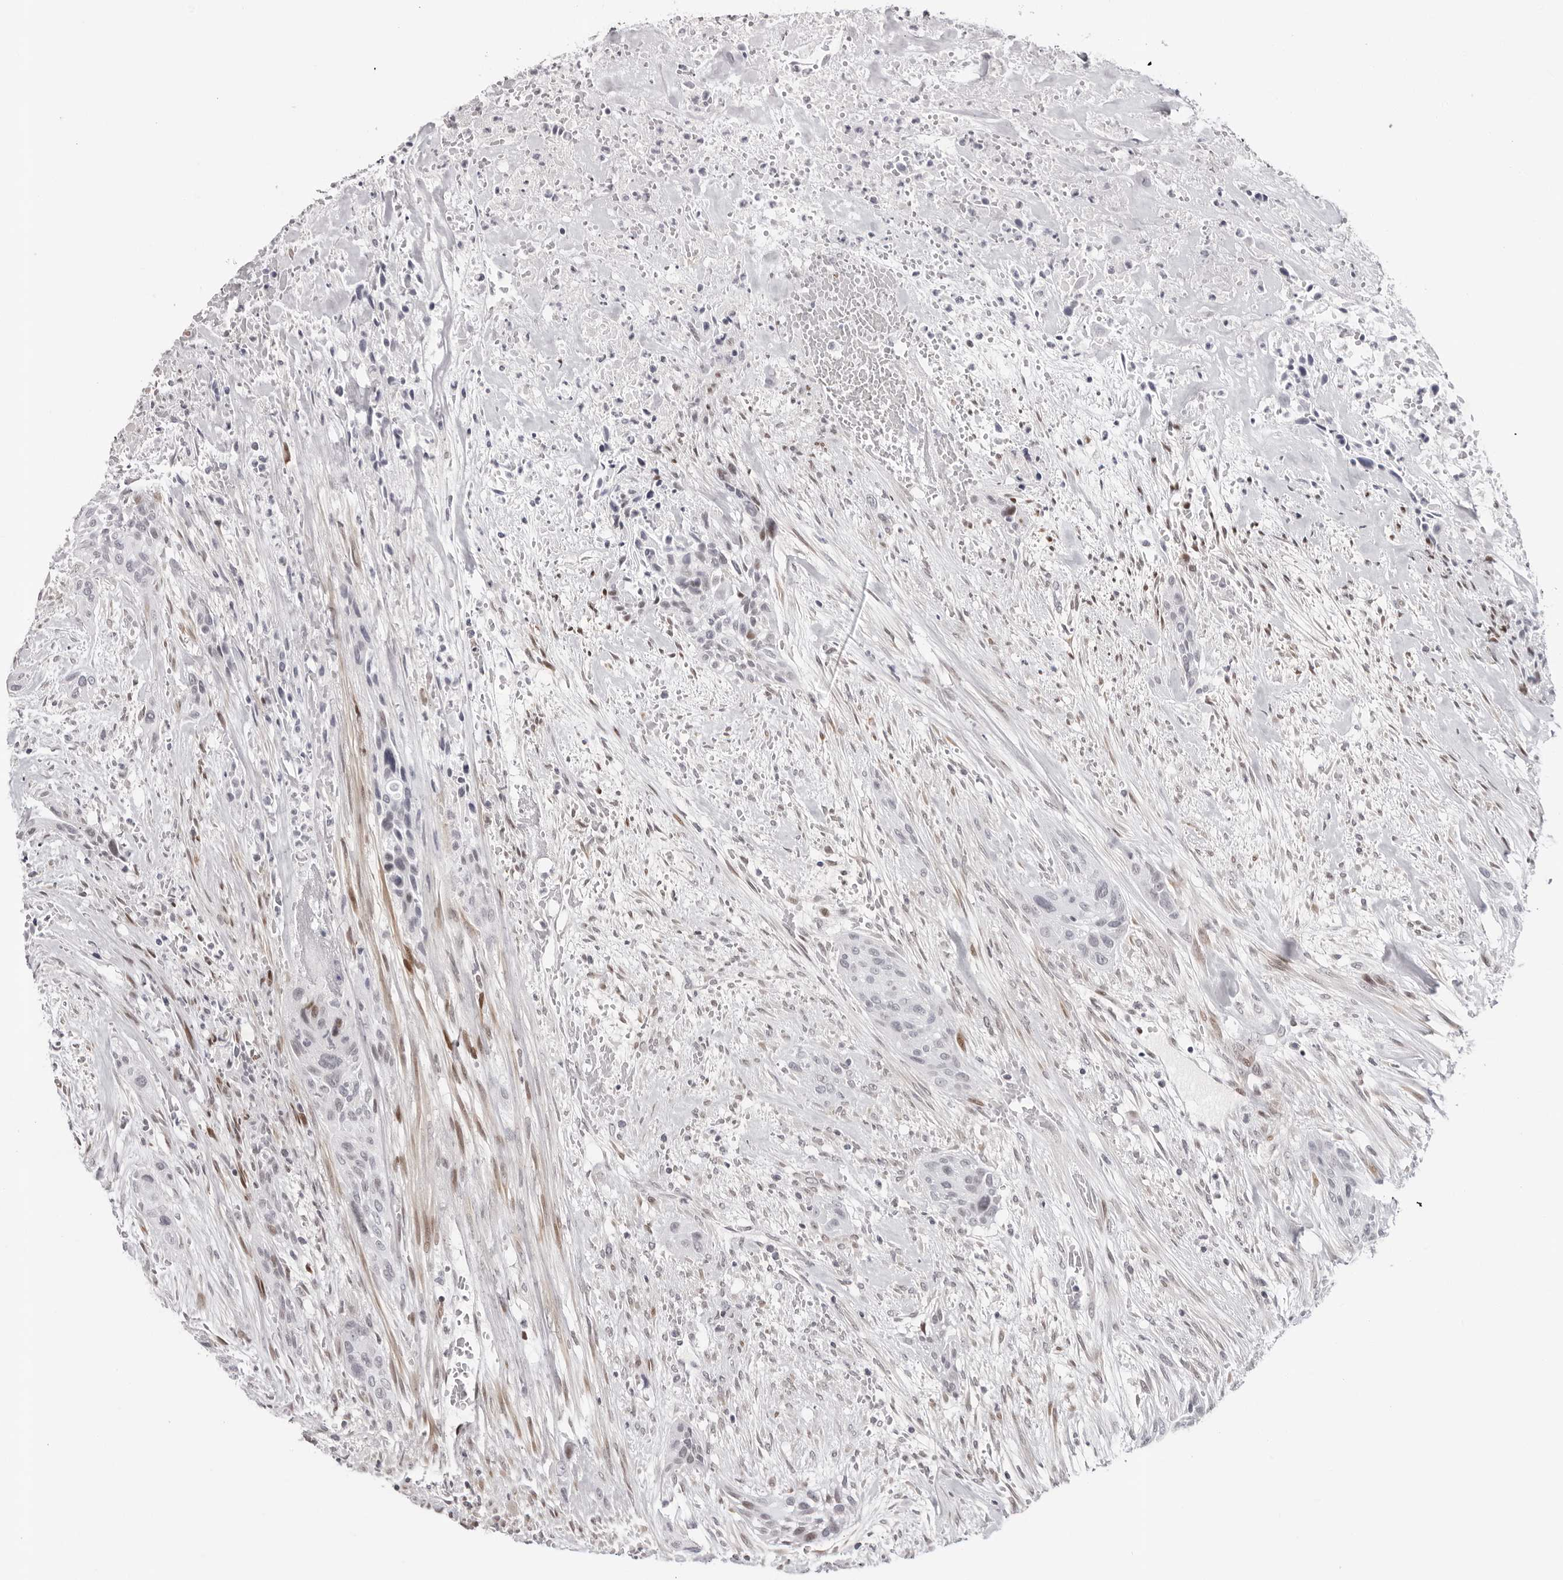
{"staining": {"intensity": "negative", "quantity": "none", "location": "none"}, "tissue": "urothelial cancer", "cell_type": "Tumor cells", "image_type": "cancer", "snomed": [{"axis": "morphology", "description": "Urothelial carcinoma, High grade"}, {"axis": "topography", "description": "Urinary bladder"}], "caption": "An image of urothelial cancer stained for a protein exhibits no brown staining in tumor cells.", "gene": "NTPCR", "patient": {"sex": "male", "age": 35}}